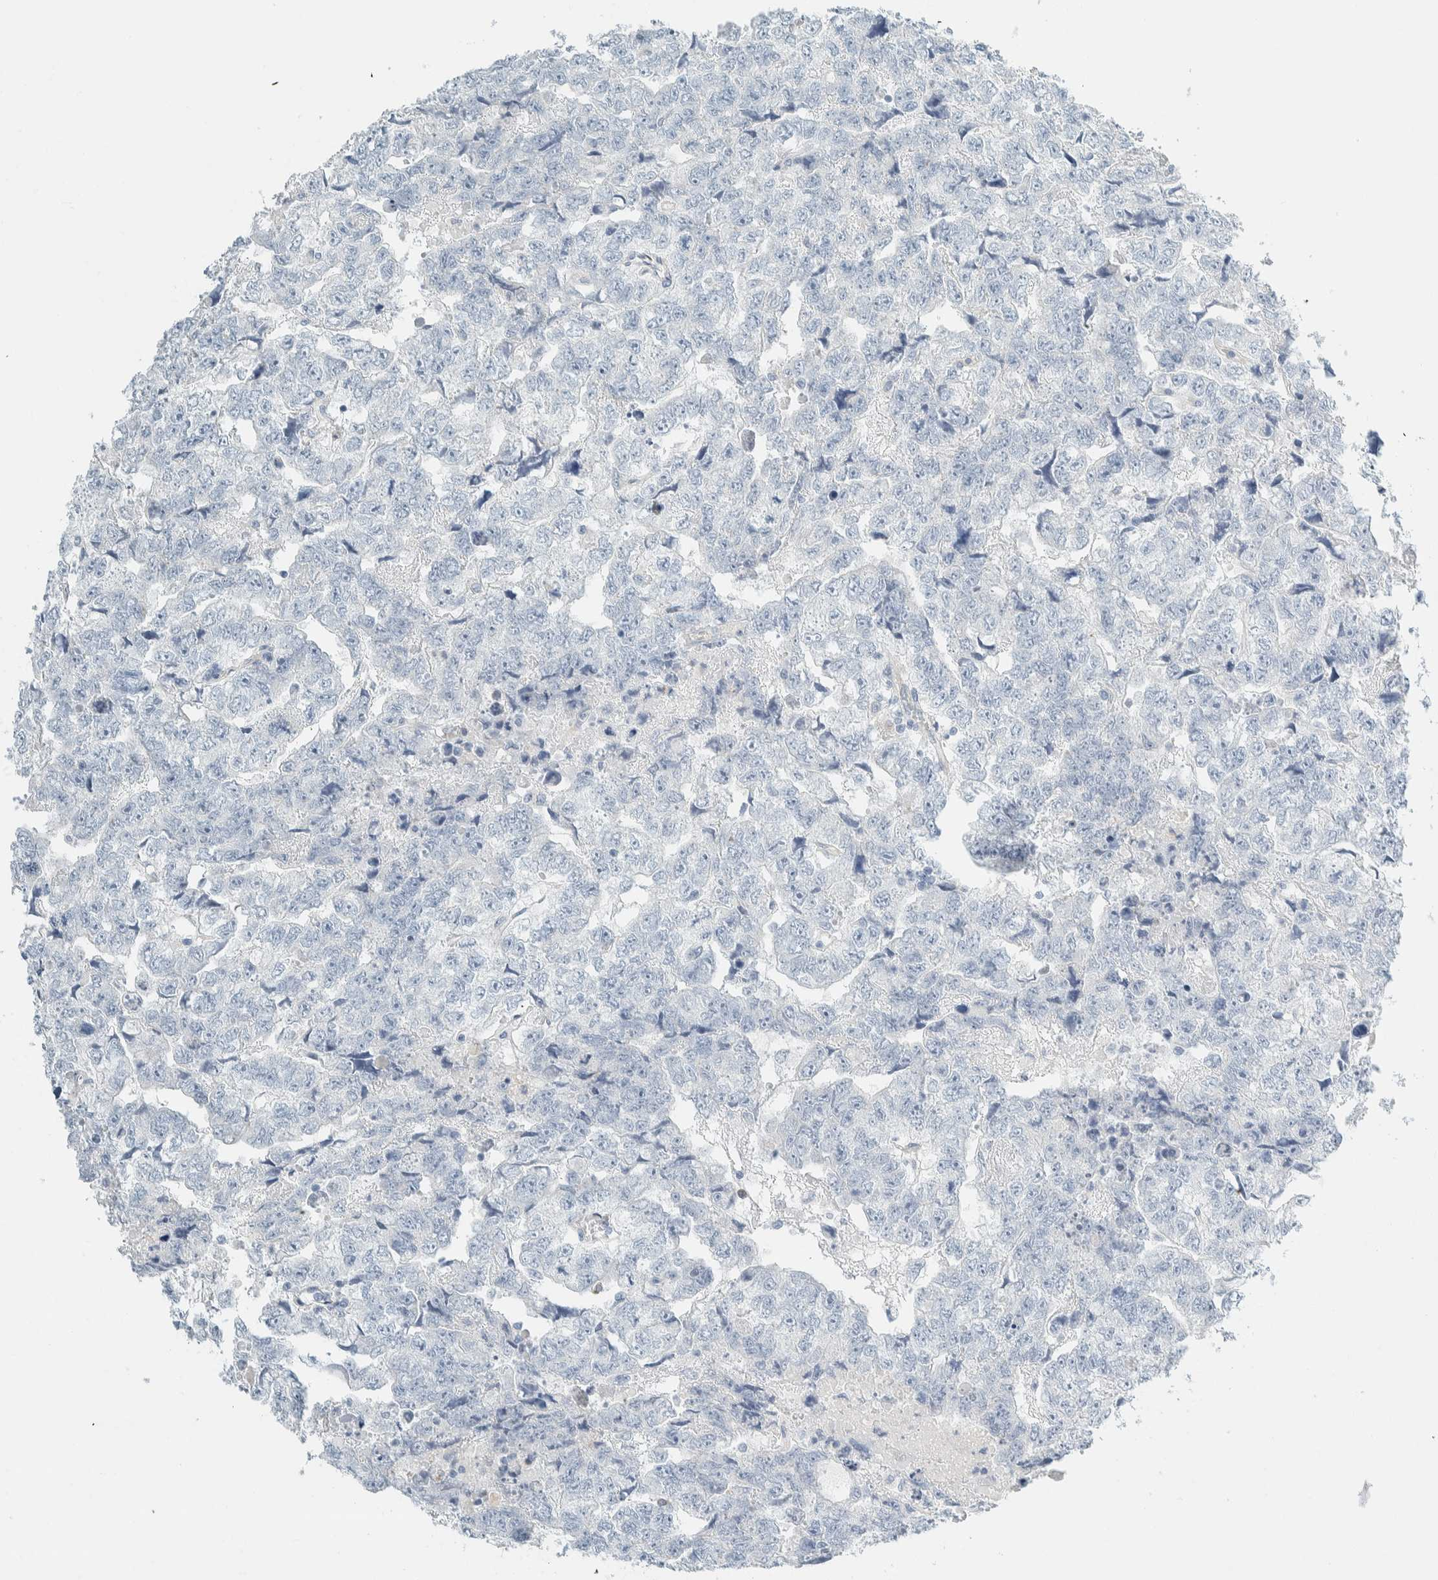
{"staining": {"intensity": "negative", "quantity": "none", "location": "none"}, "tissue": "testis cancer", "cell_type": "Tumor cells", "image_type": "cancer", "snomed": [{"axis": "morphology", "description": "Carcinoma, Embryonal, NOS"}, {"axis": "topography", "description": "Testis"}], "caption": "A photomicrograph of human embryonal carcinoma (testis) is negative for staining in tumor cells.", "gene": "ARHGAP27", "patient": {"sex": "male", "age": 36}}